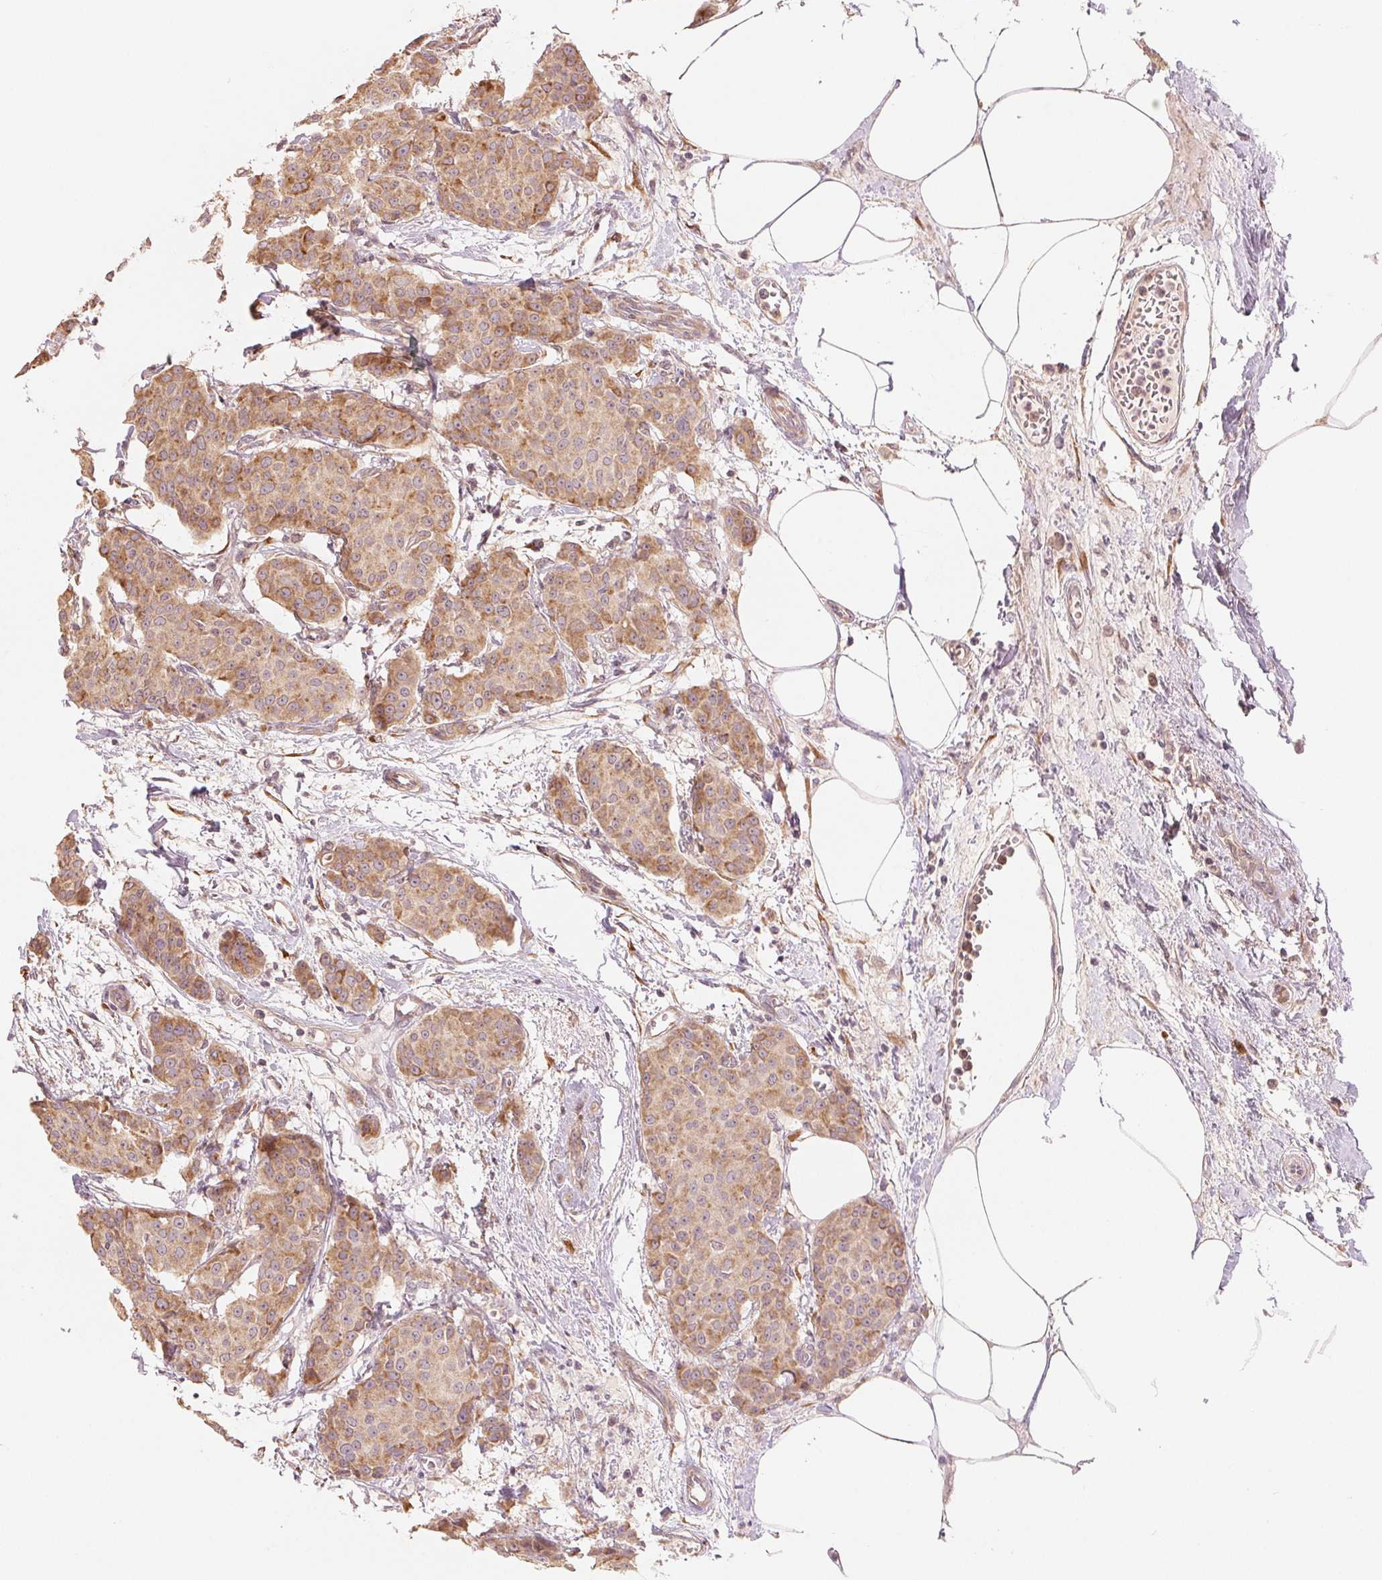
{"staining": {"intensity": "moderate", "quantity": ">75%", "location": "cytoplasmic/membranous"}, "tissue": "breast cancer", "cell_type": "Tumor cells", "image_type": "cancer", "snomed": [{"axis": "morphology", "description": "Duct carcinoma"}, {"axis": "topography", "description": "Breast"}], "caption": "A photomicrograph showing moderate cytoplasmic/membranous positivity in approximately >75% of tumor cells in breast cancer, as visualized by brown immunohistochemical staining.", "gene": "SLC20A1", "patient": {"sex": "female", "age": 91}}